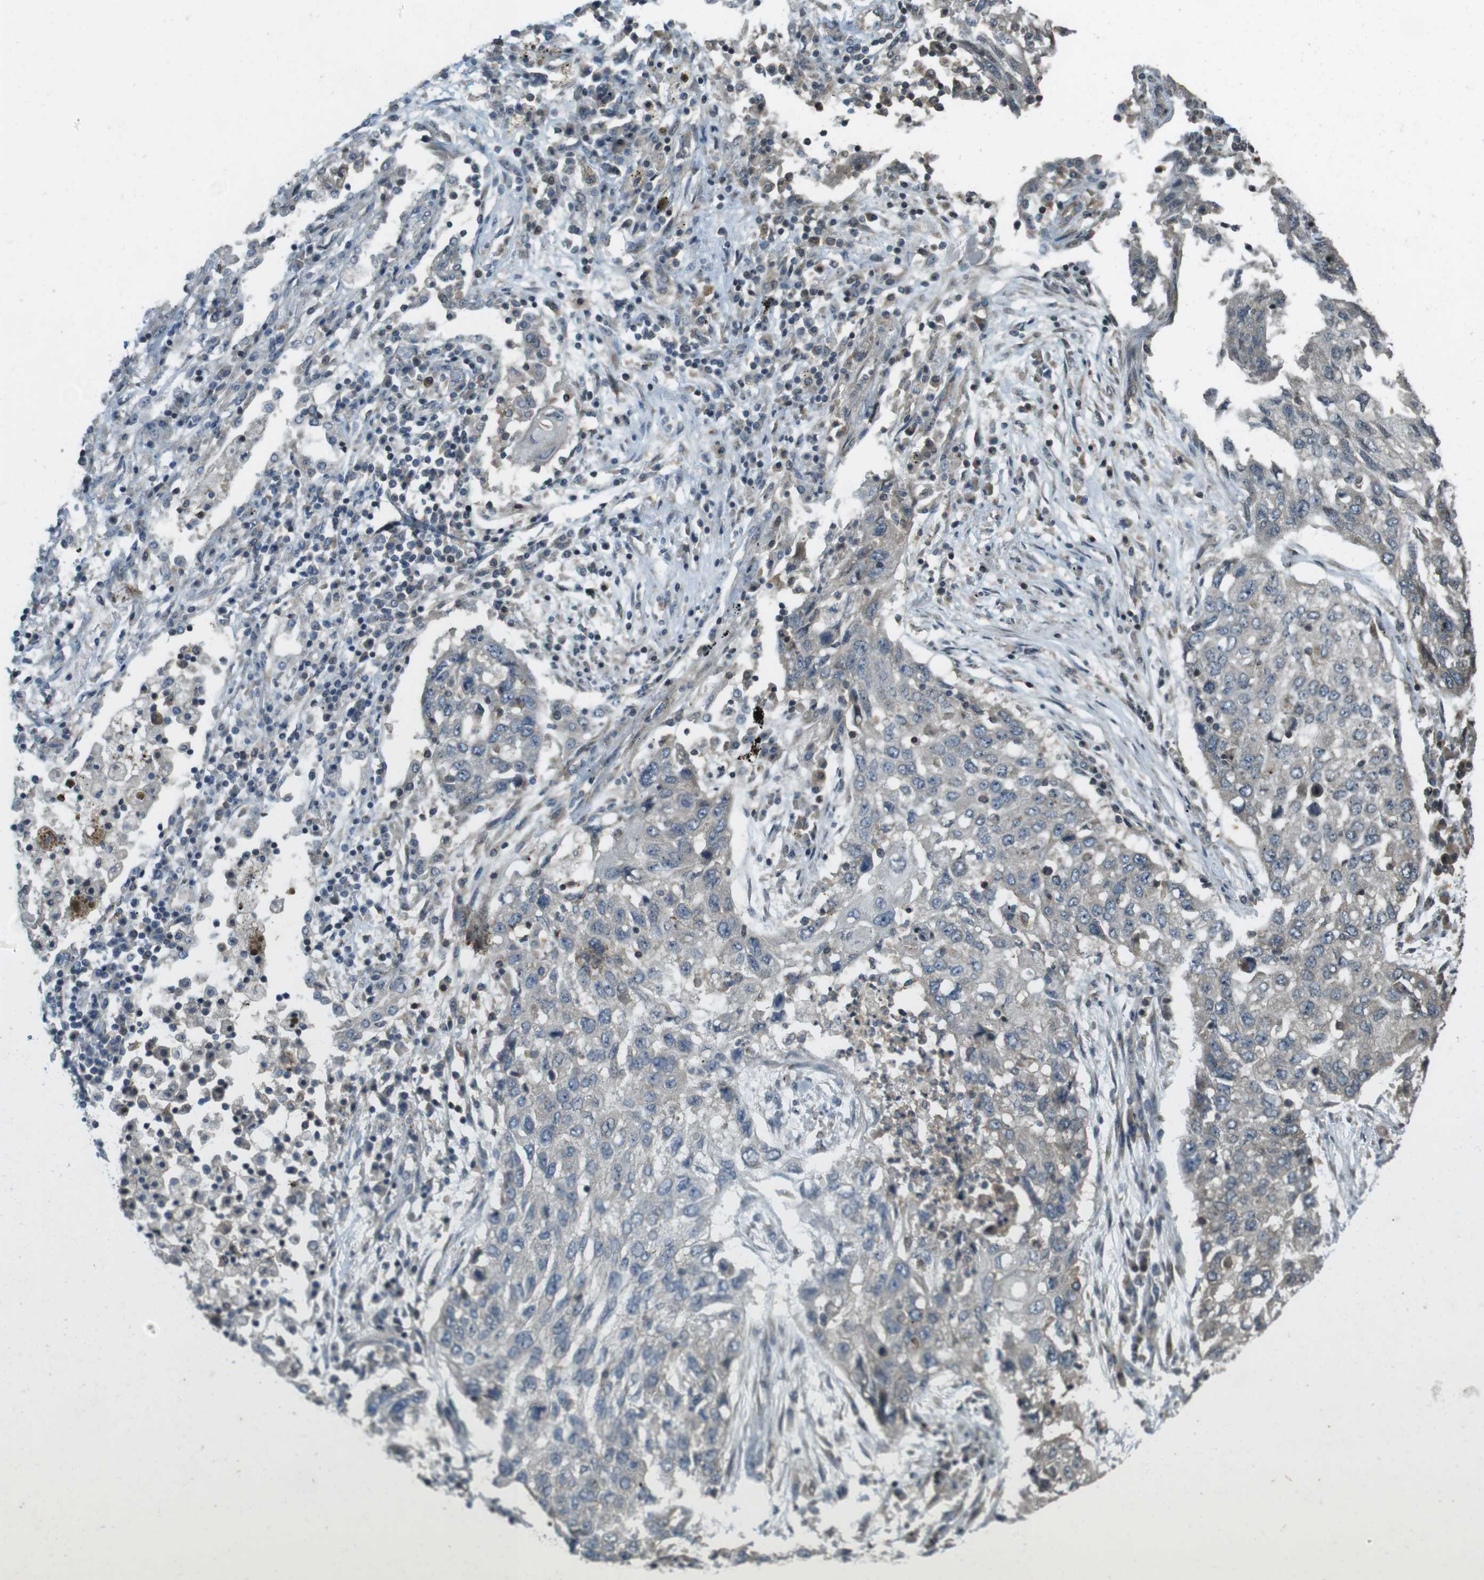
{"staining": {"intensity": "negative", "quantity": "none", "location": "none"}, "tissue": "lung cancer", "cell_type": "Tumor cells", "image_type": "cancer", "snomed": [{"axis": "morphology", "description": "Squamous cell carcinoma, NOS"}, {"axis": "topography", "description": "Lung"}], "caption": "A photomicrograph of human lung cancer is negative for staining in tumor cells.", "gene": "ZYX", "patient": {"sex": "female", "age": 63}}